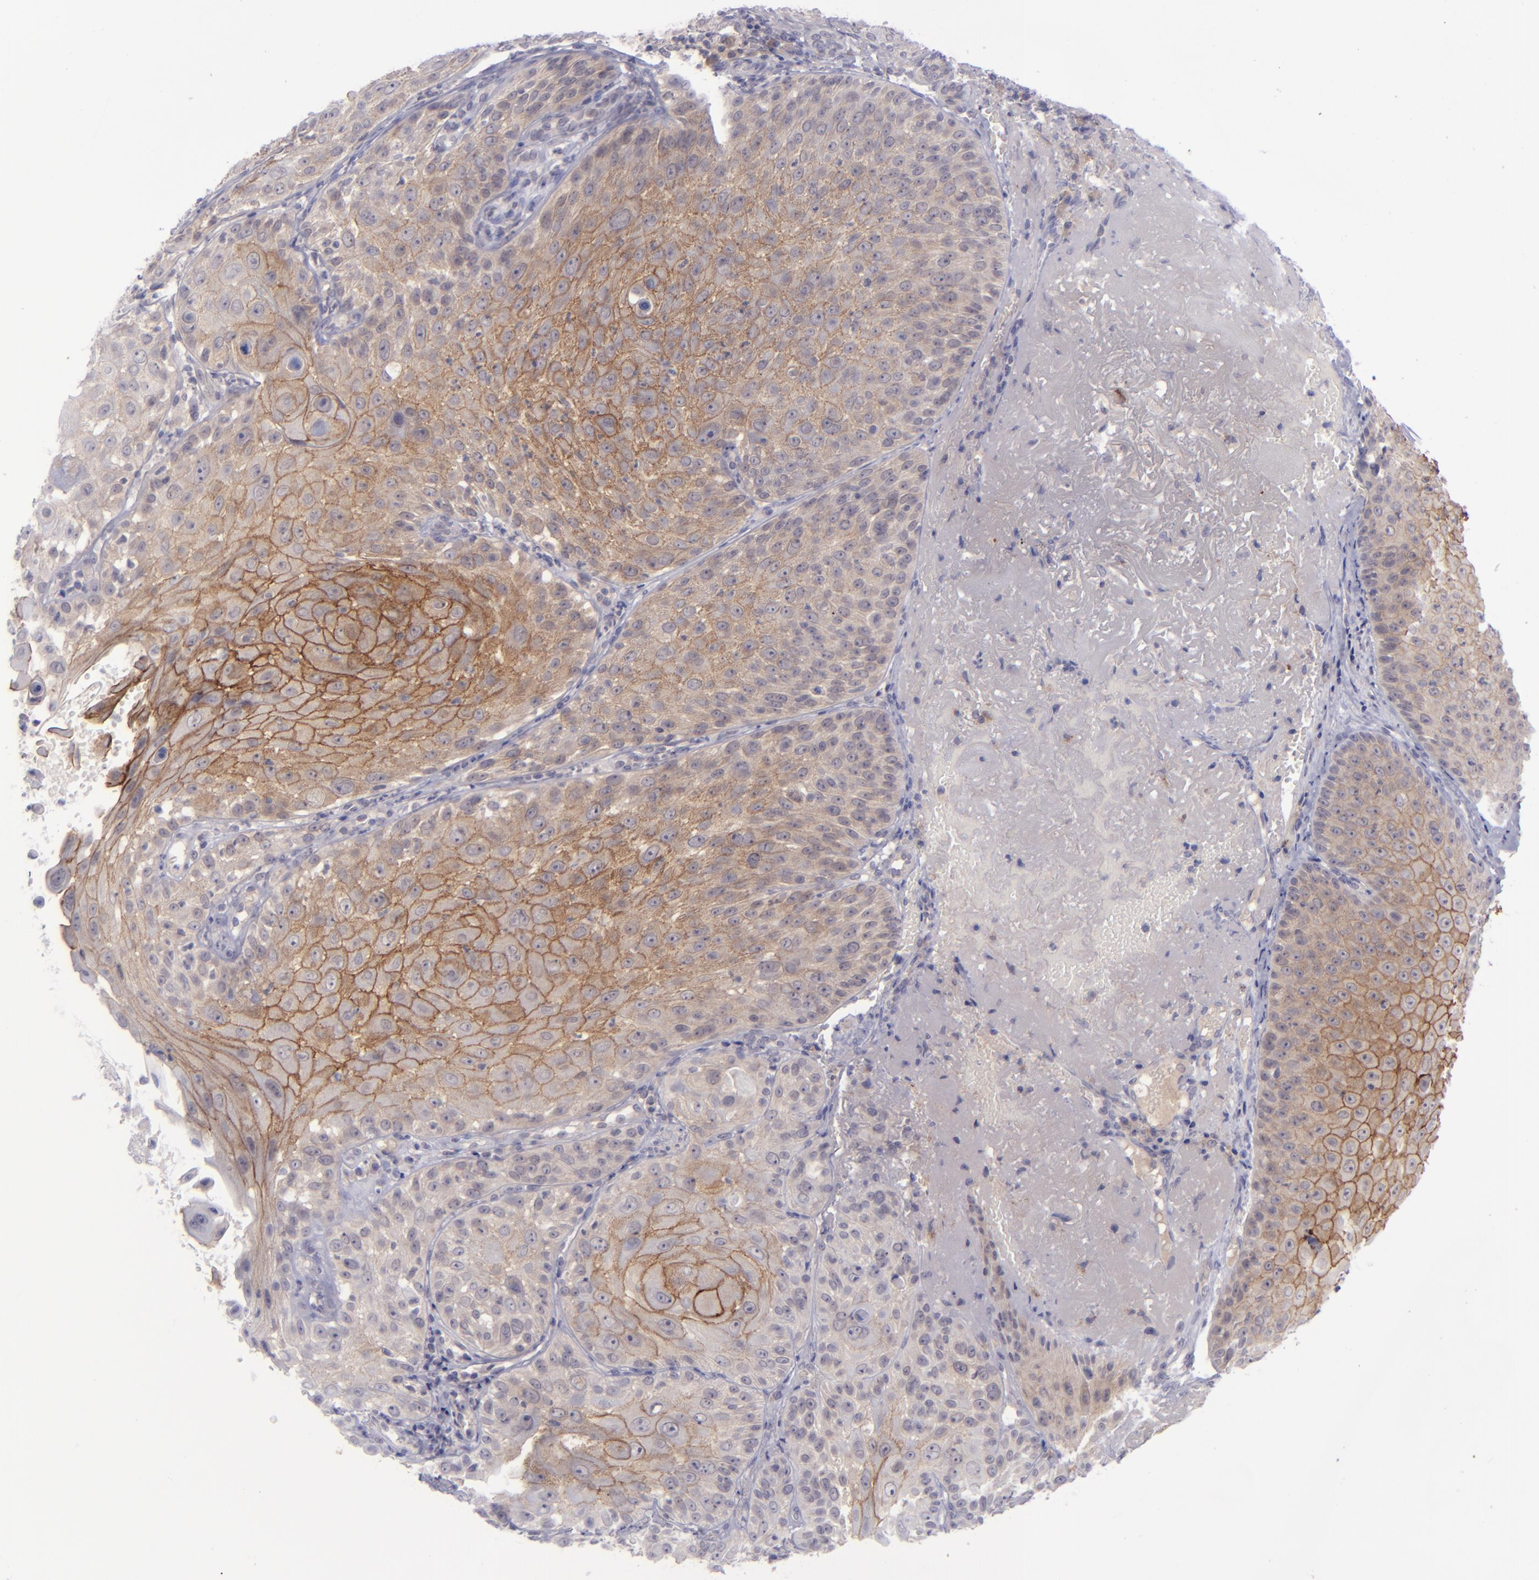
{"staining": {"intensity": "moderate", "quantity": ">75%", "location": "cytoplasmic/membranous"}, "tissue": "skin cancer", "cell_type": "Tumor cells", "image_type": "cancer", "snomed": [{"axis": "morphology", "description": "Squamous cell carcinoma, NOS"}, {"axis": "topography", "description": "Skin"}], "caption": "Human squamous cell carcinoma (skin) stained with a brown dye demonstrates moderate cytoplasmic/membranous positive positivity in about >75% of tumor cells.", "gene": "EVPL", "patient": {"sex": "female", "age": 89}}